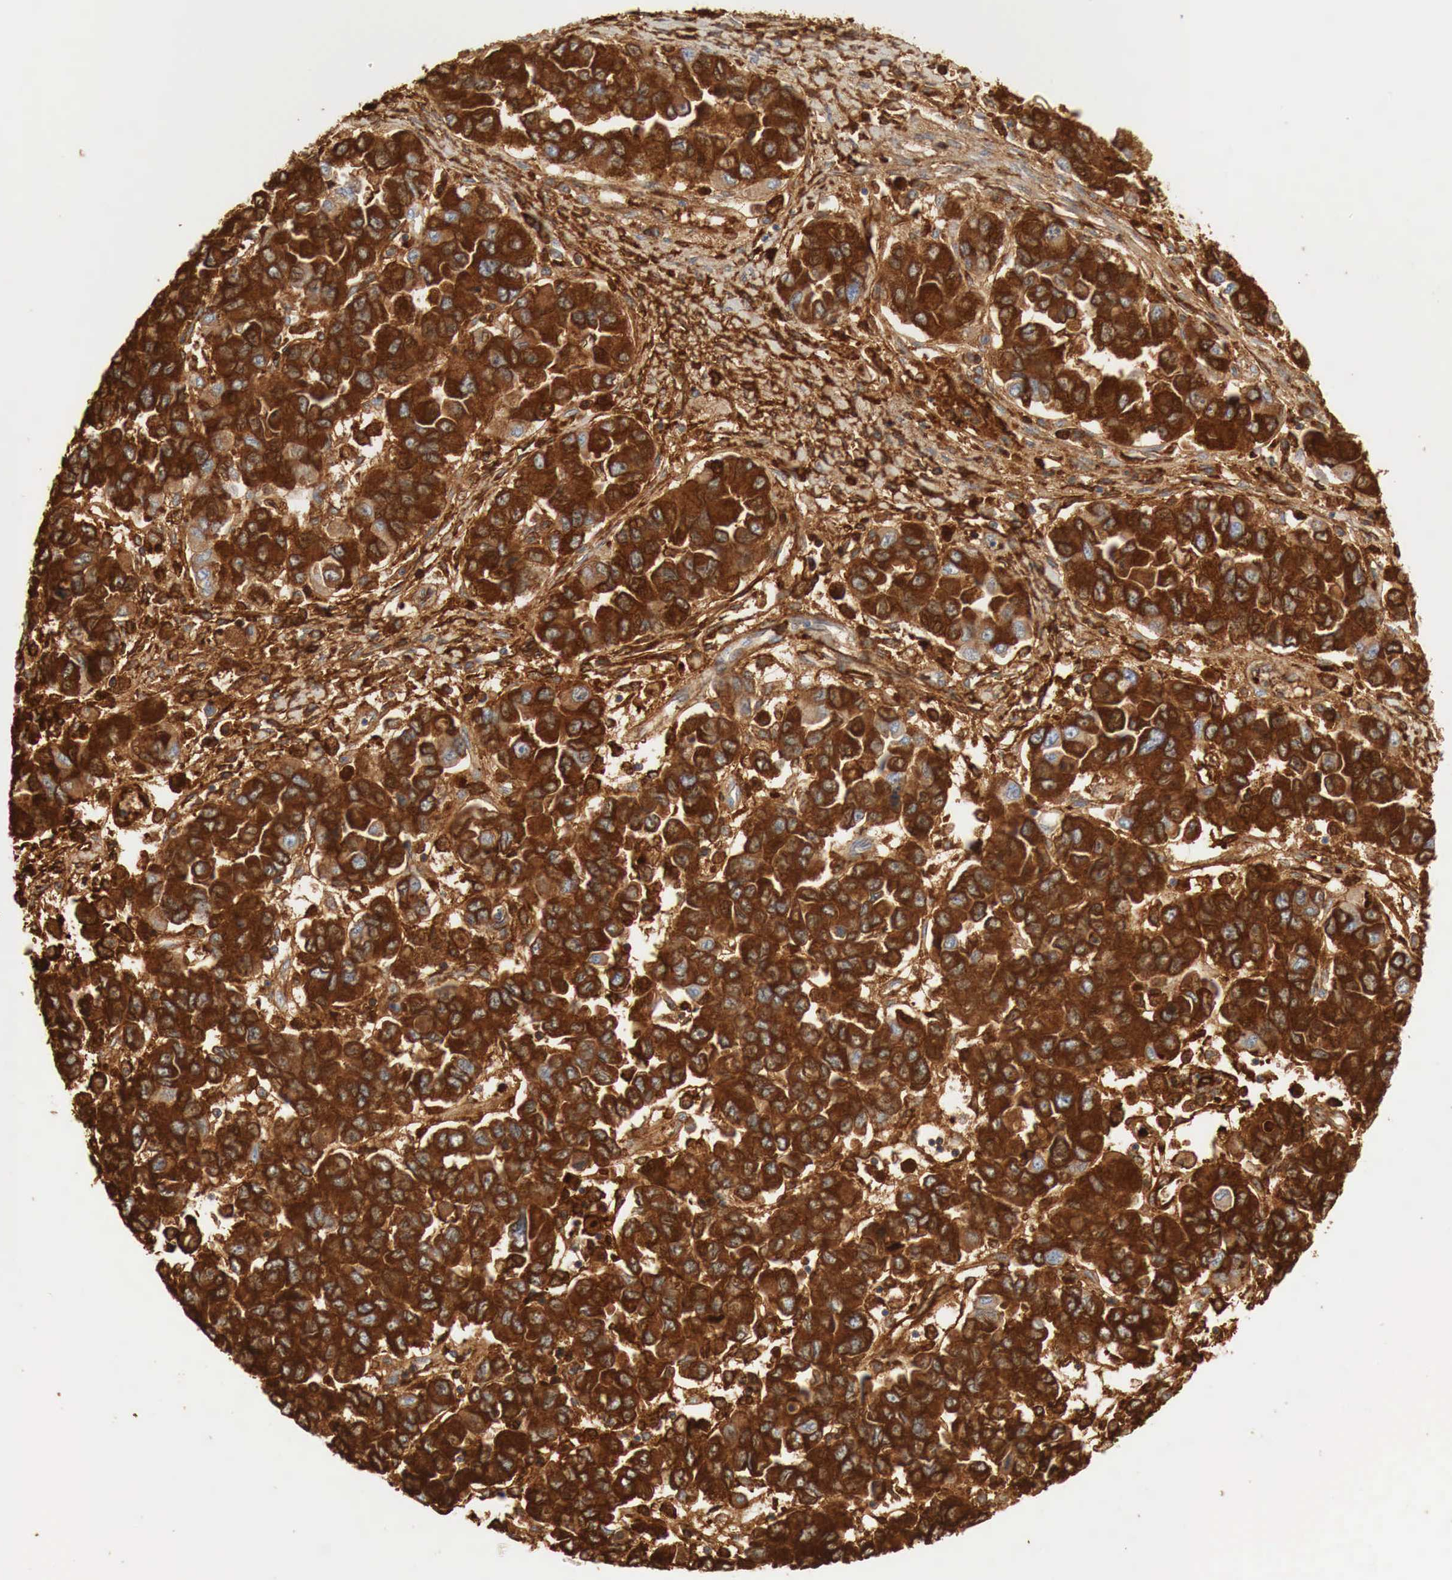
{"staining": {"intensity": "strong", "quantity": ">75%", "location": "cytoplasmic/membranous"}, "tissue": "ovarian cancer", "cell_type": "Tumor cells", "image_type": "cancer", "snomed": [{"axis": "morphology", "description": "Cystadenocarcinoma, serous, NOS"}, {"axis": "topography", "description": "Ovary"}], "caption": "A high-resolution photomicrograph shows immunohistochemistry (IHC) staining of ovarian serous cystadenocarcinoma, which reveals strong cytoplasmic/membranous expression in approximately >75% of tumor cells. (DAB IHC with brightfield microscopy, high magnification).", "gene": "IGLC3", "patient": {"sex": "female", "age": 84}}